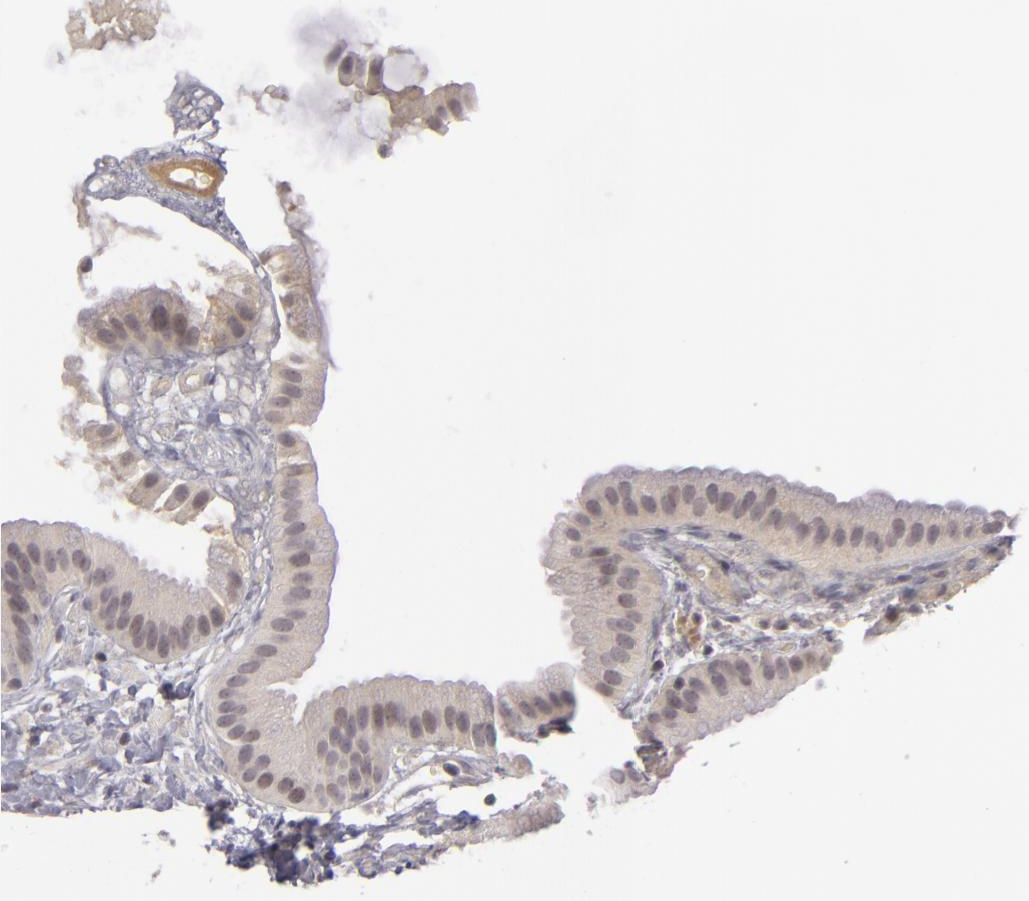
{"staining": {"intensity": "weak", "quantity": ">75%", "location": "cytoplasmic/membranous"}, "tissue": "gallbladder", "cell_type": "Glandular cells", "image_type": "normal", "snomed": [{"axis": "morphology", "description": "Normal tissue, NOS"}, {"axis": "topography", "description": "Gallbladder"}], "caption": "Gallbladder stained for a protein exhibits weak cytoplasmic/membranous positivity in glandular cells. Immunohistochemistry stains the protein in brown and the nuclei are stained blue.", "gene": "DLG3", "patient": {"sex": "female", "age": 63}}